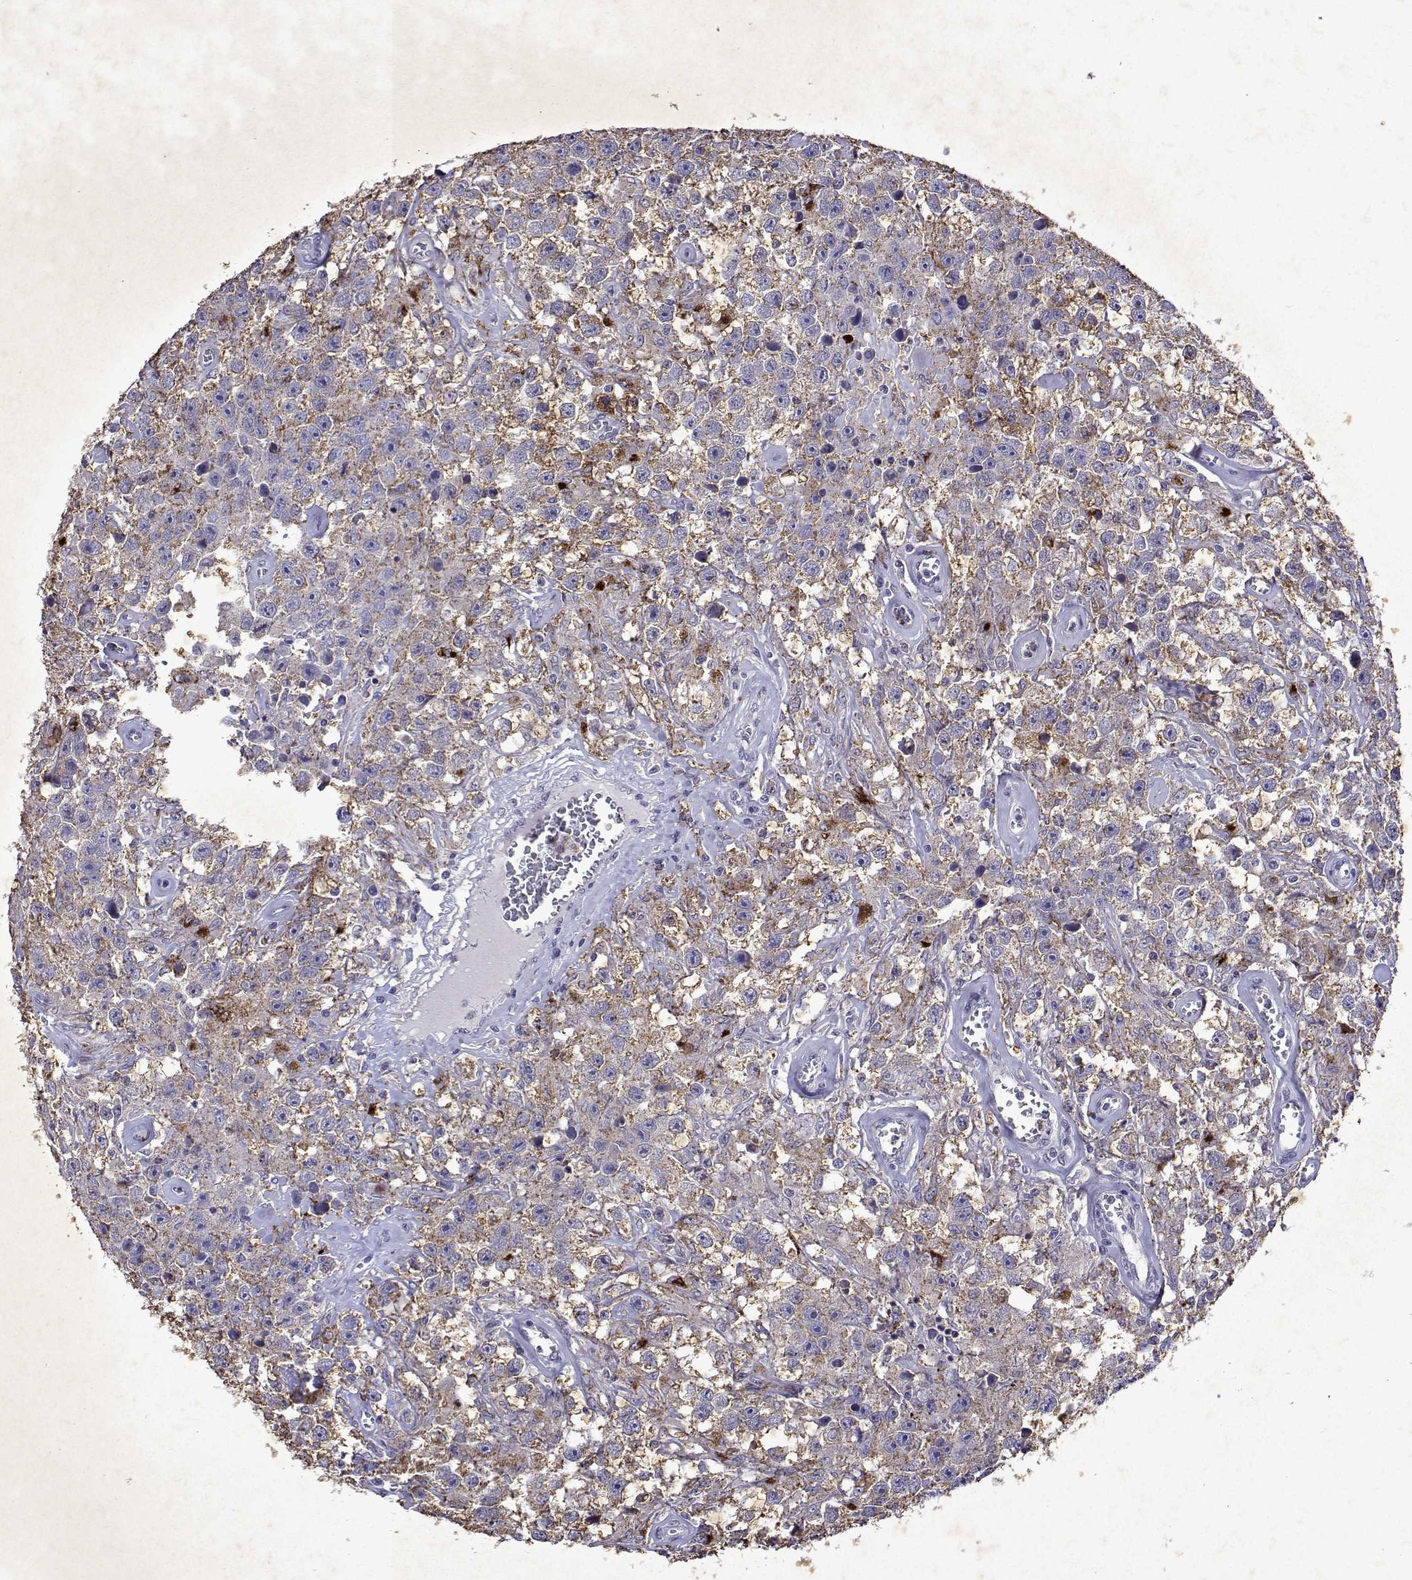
{"staining": {"intensity": "weak", "quantity": ">75%", "location": "cytoplasmic/membranous"}, "tissue": "testis cancer", "cell_type": "Tumor cells", "image_type": "cancer", "snomed": [{"axis": "morphology", "description": "Seminoma, NOS"}, {"axis": "topography", "description": "Testis"}], "caption": "Seminoma (testis) tissue demonstrates weak cytoplasmic/membranous positivity in approximately >75% of tumor cells Using DAB (brown) and hematoxylin (blue) stains, captured at high magnification using brightfield microscopy.", "gene": "DUSP28", "patient": {"sex": "male", "age": 43}}